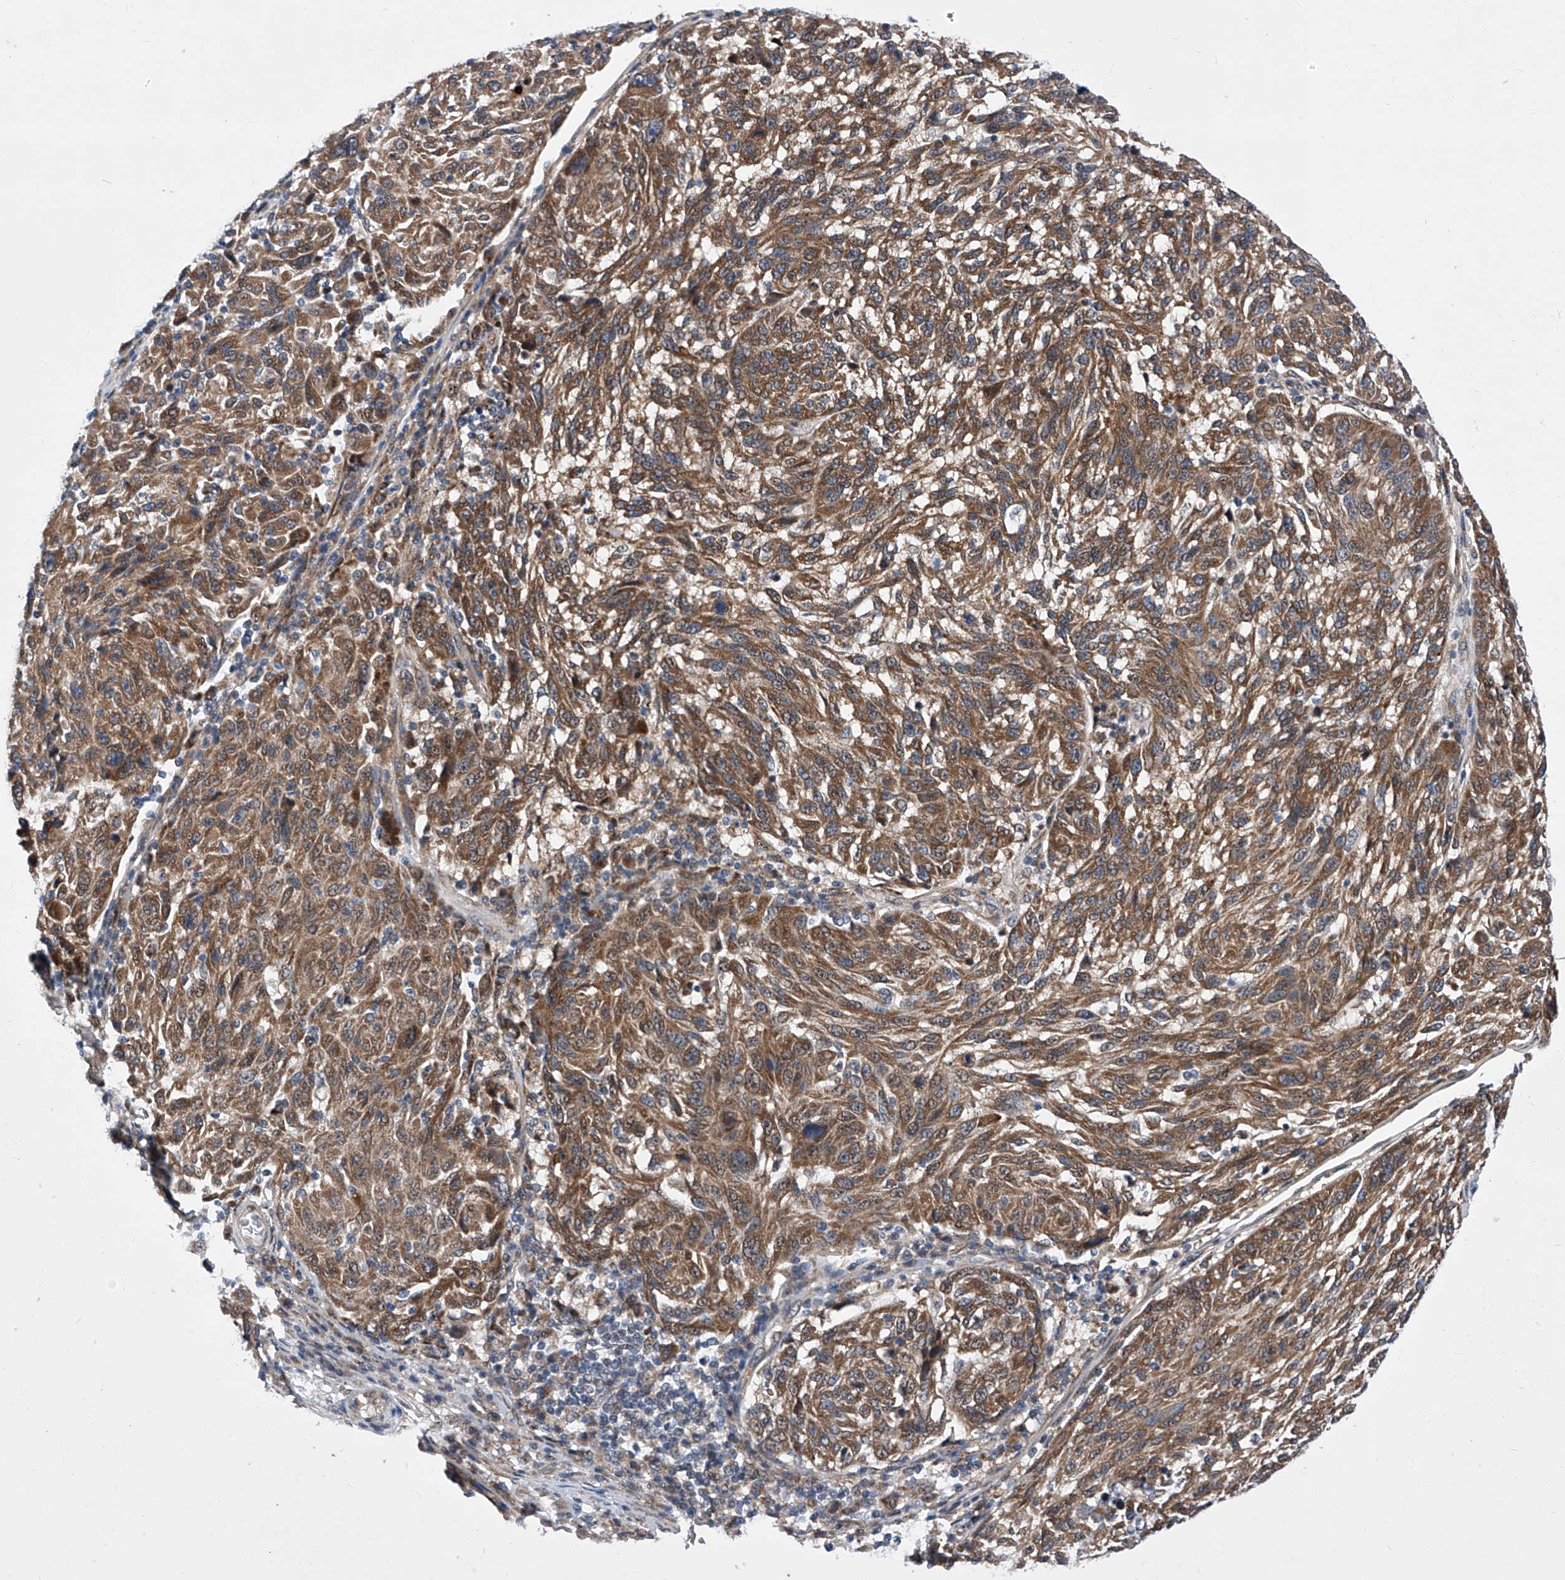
{"staining": {"intensity": "moderate", "quantity": ">75%", "location": "cytoplasmic/membranous"}, "tissue": "melanoma", "cell_type": "Tumor cells", "image_type": "cancer", "snomed": [{"axis": "morphology", "description": "Malignant melanoma, NOS"}, {"axis": "topography", "description": "Skin"}], "caption": "Brown immunohistochemical staining in human malignant melanoma demonstrates moderate cytoplasmic/membranous expression in about >75% of tumor cells.", "gene": "KTI12", "patient": {"sex": "male", "age": 53}}